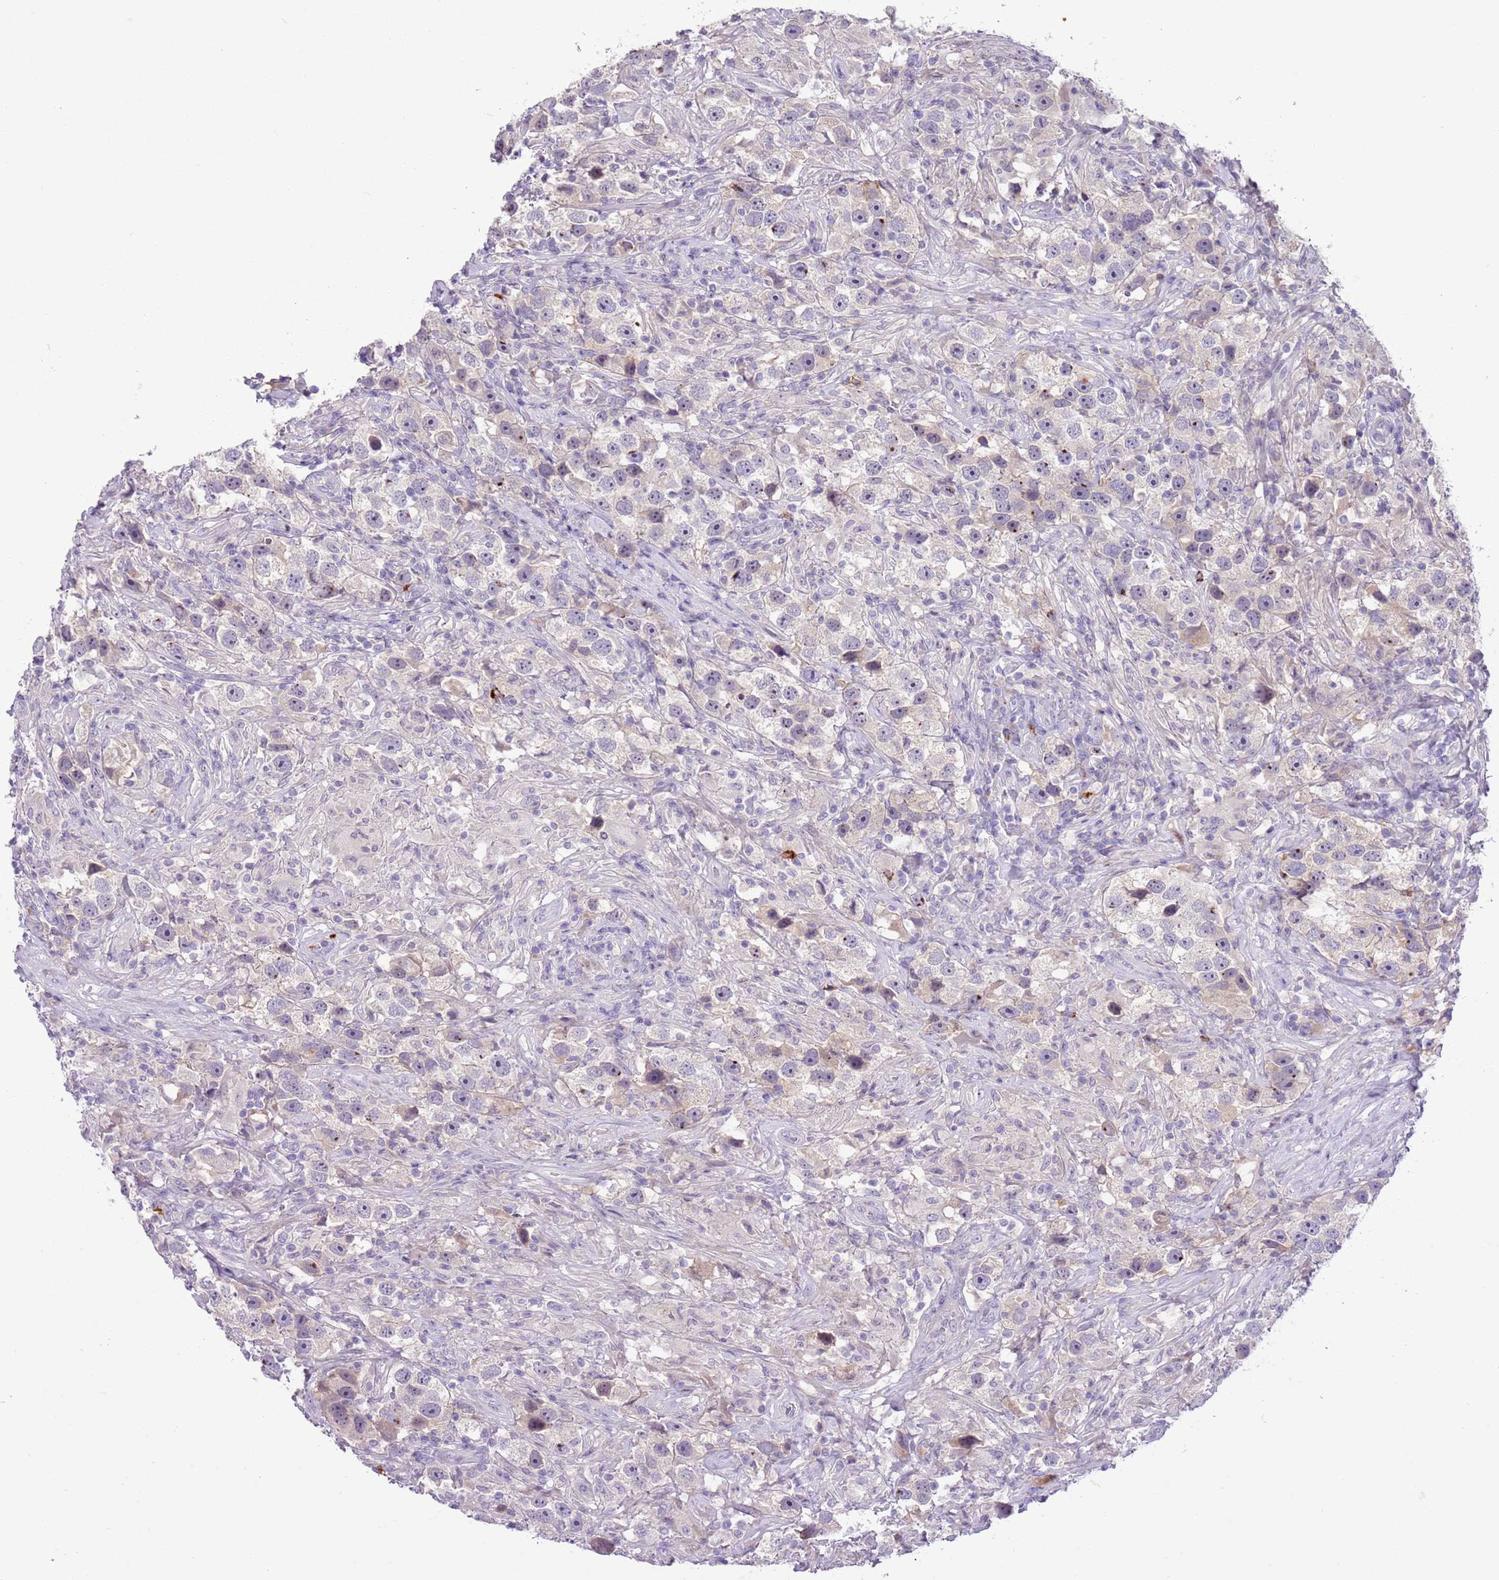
{"staining": {"intensity": "weak", "quantity": "<25%", "location": "nuclear"}, "tissue": "testis cancer", "cell_type": "Tumor cells", "image_type": "cancer", "snomed": [{"axis": "morphology", "description": "Seminoma, NOS"}, {"axis": "topography", "description": "Testis"}], "caption": "A histopathology image of seminoma (testis) stained for a protein shows no brown staining in tumor cells.", "gene": "SCAMP5", "patient": {"sex": "male", "age": 49}}